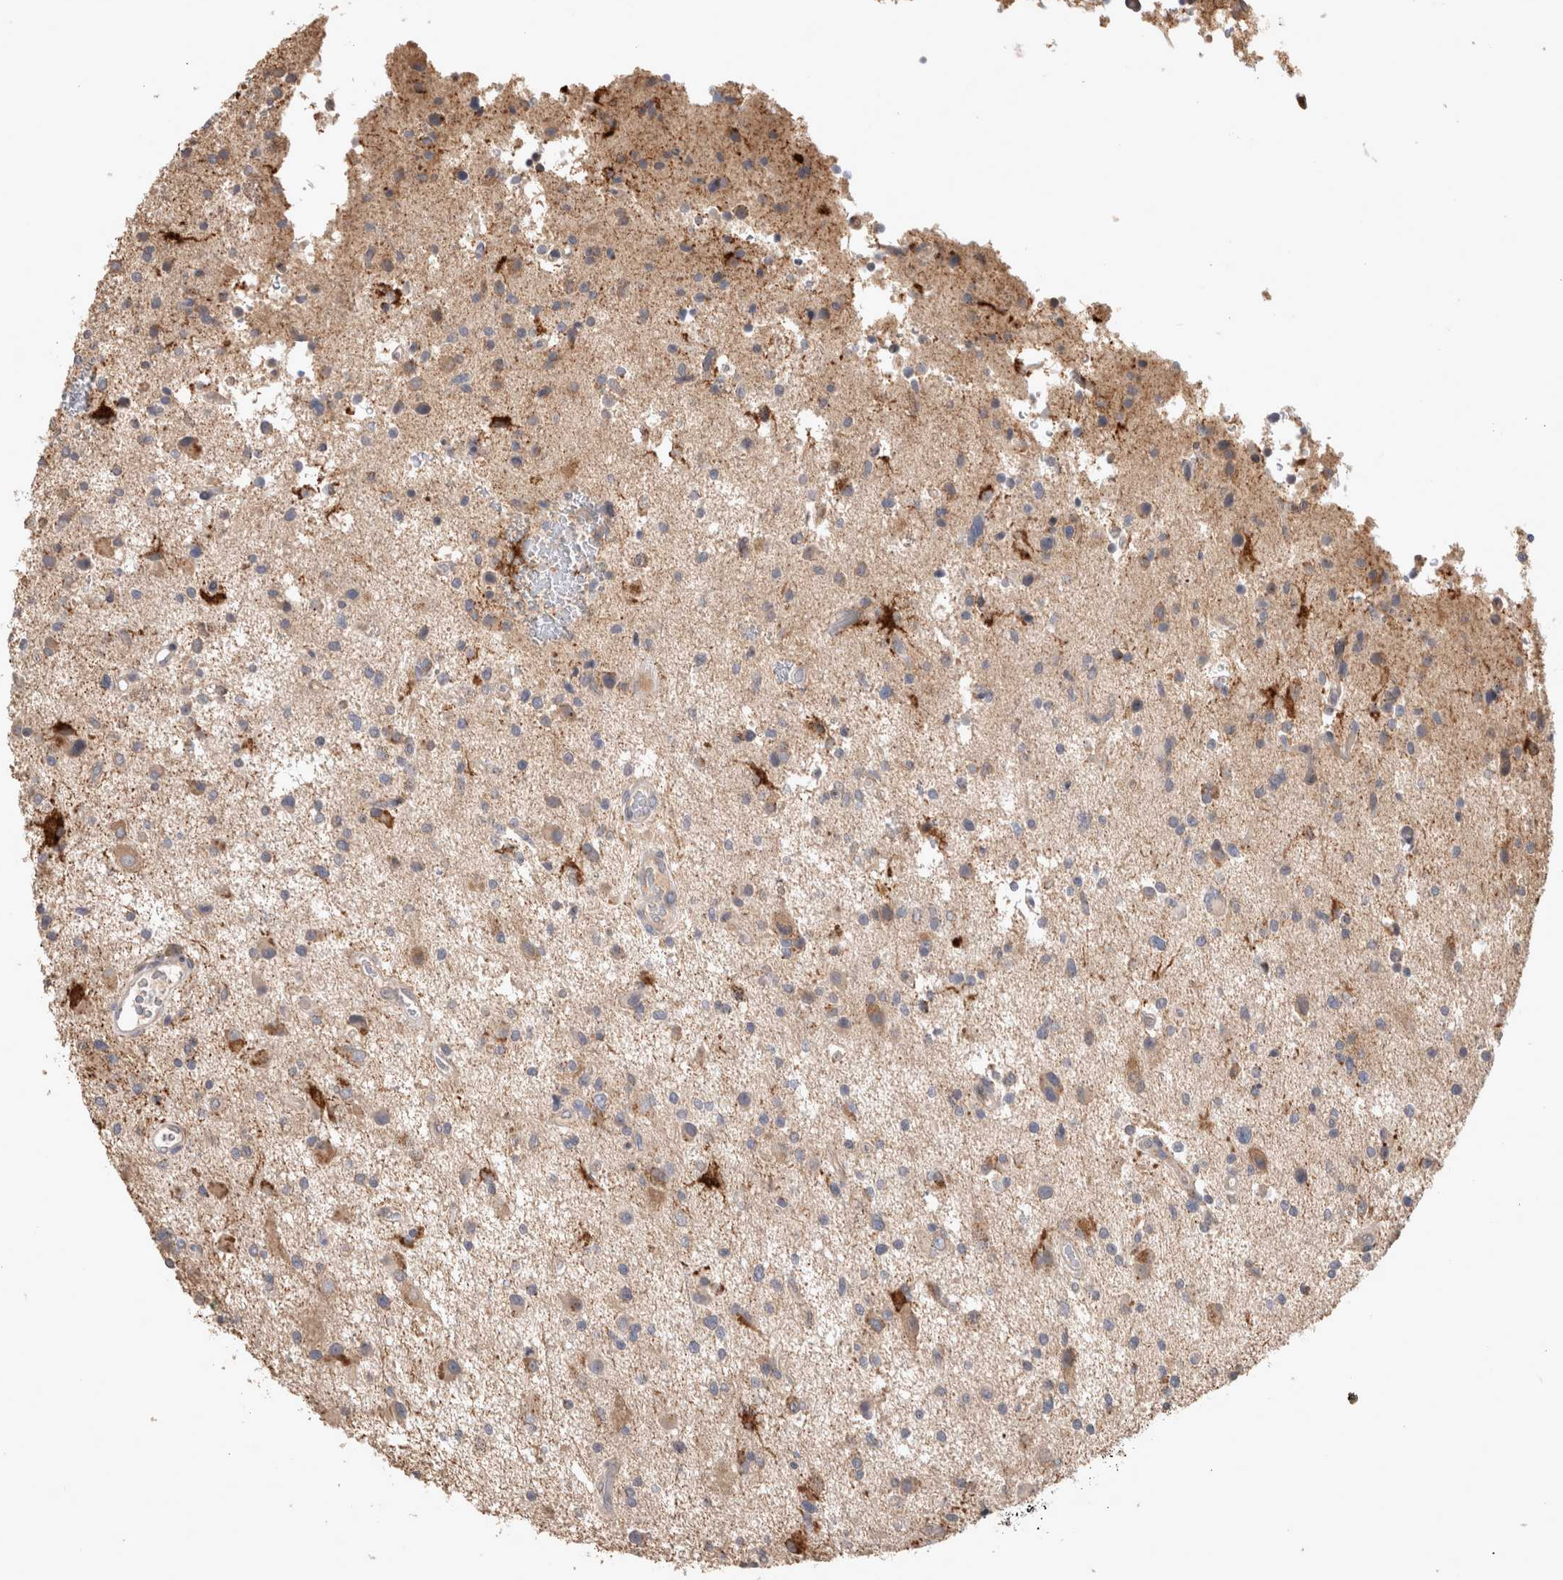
{"staining": {"intensity": "strong", "quantity": "<25%", "location": "cytoplasmic/membranous"}, "tissue": "glioma", "cell_type": "Tumor cells", "image_type": "cancer", "snomed": [{"axis": "morphology", "description": "Glioma, malignant, High grade"}, {"axis": "topography", "description": "Brain"}], "caption": "Malignant glioma (high-grade) was stained to show a protein in brown. There is medium levels of strong cytoplasmic/membranous staining in approximately <25% of tumor cells.", "gene": "SERAC1", "patient": {"sex": "male", "age": 33}}